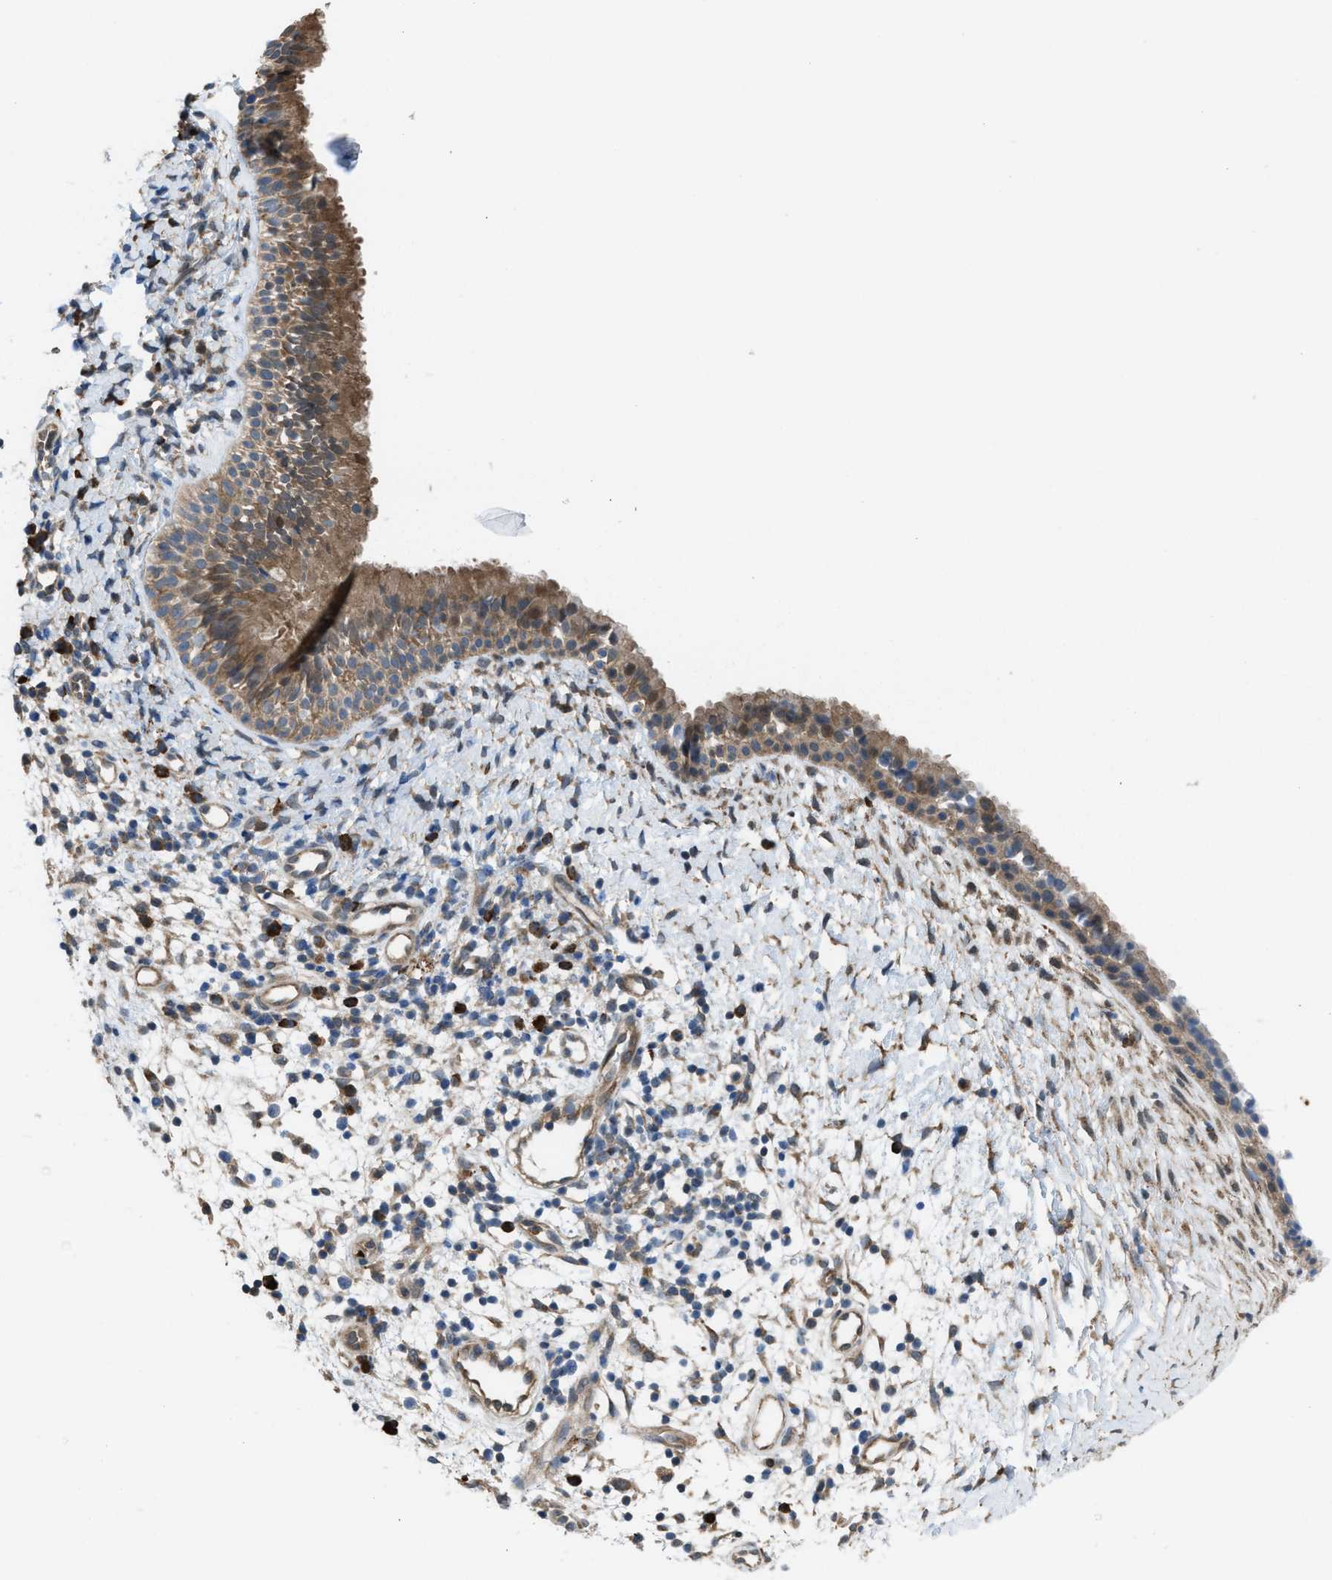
{"staining": {"intensity": "moderate", "quantity": ">75%", "location": "cytoplasmic/membranous"}, "tissue": "nasopharynx", "cell_type": "Respiratory epithelial cells", "image_type": "normal", "snomed": [{"axis": "morphology", "description": "Normal tissue, NOS"}, {"axis": "topography", "description": "Nasopharynx"}], "caption": "Immunohistochemistry (IHC) (DAB) staining of unremarkable human nasopharynx exhibits moderate cytoplasmic/membranous protein expression in approximately >75% of respiratory epithelial cells.", "gene": "PLAA", "patient": {"sex": "male", "age": 22}}